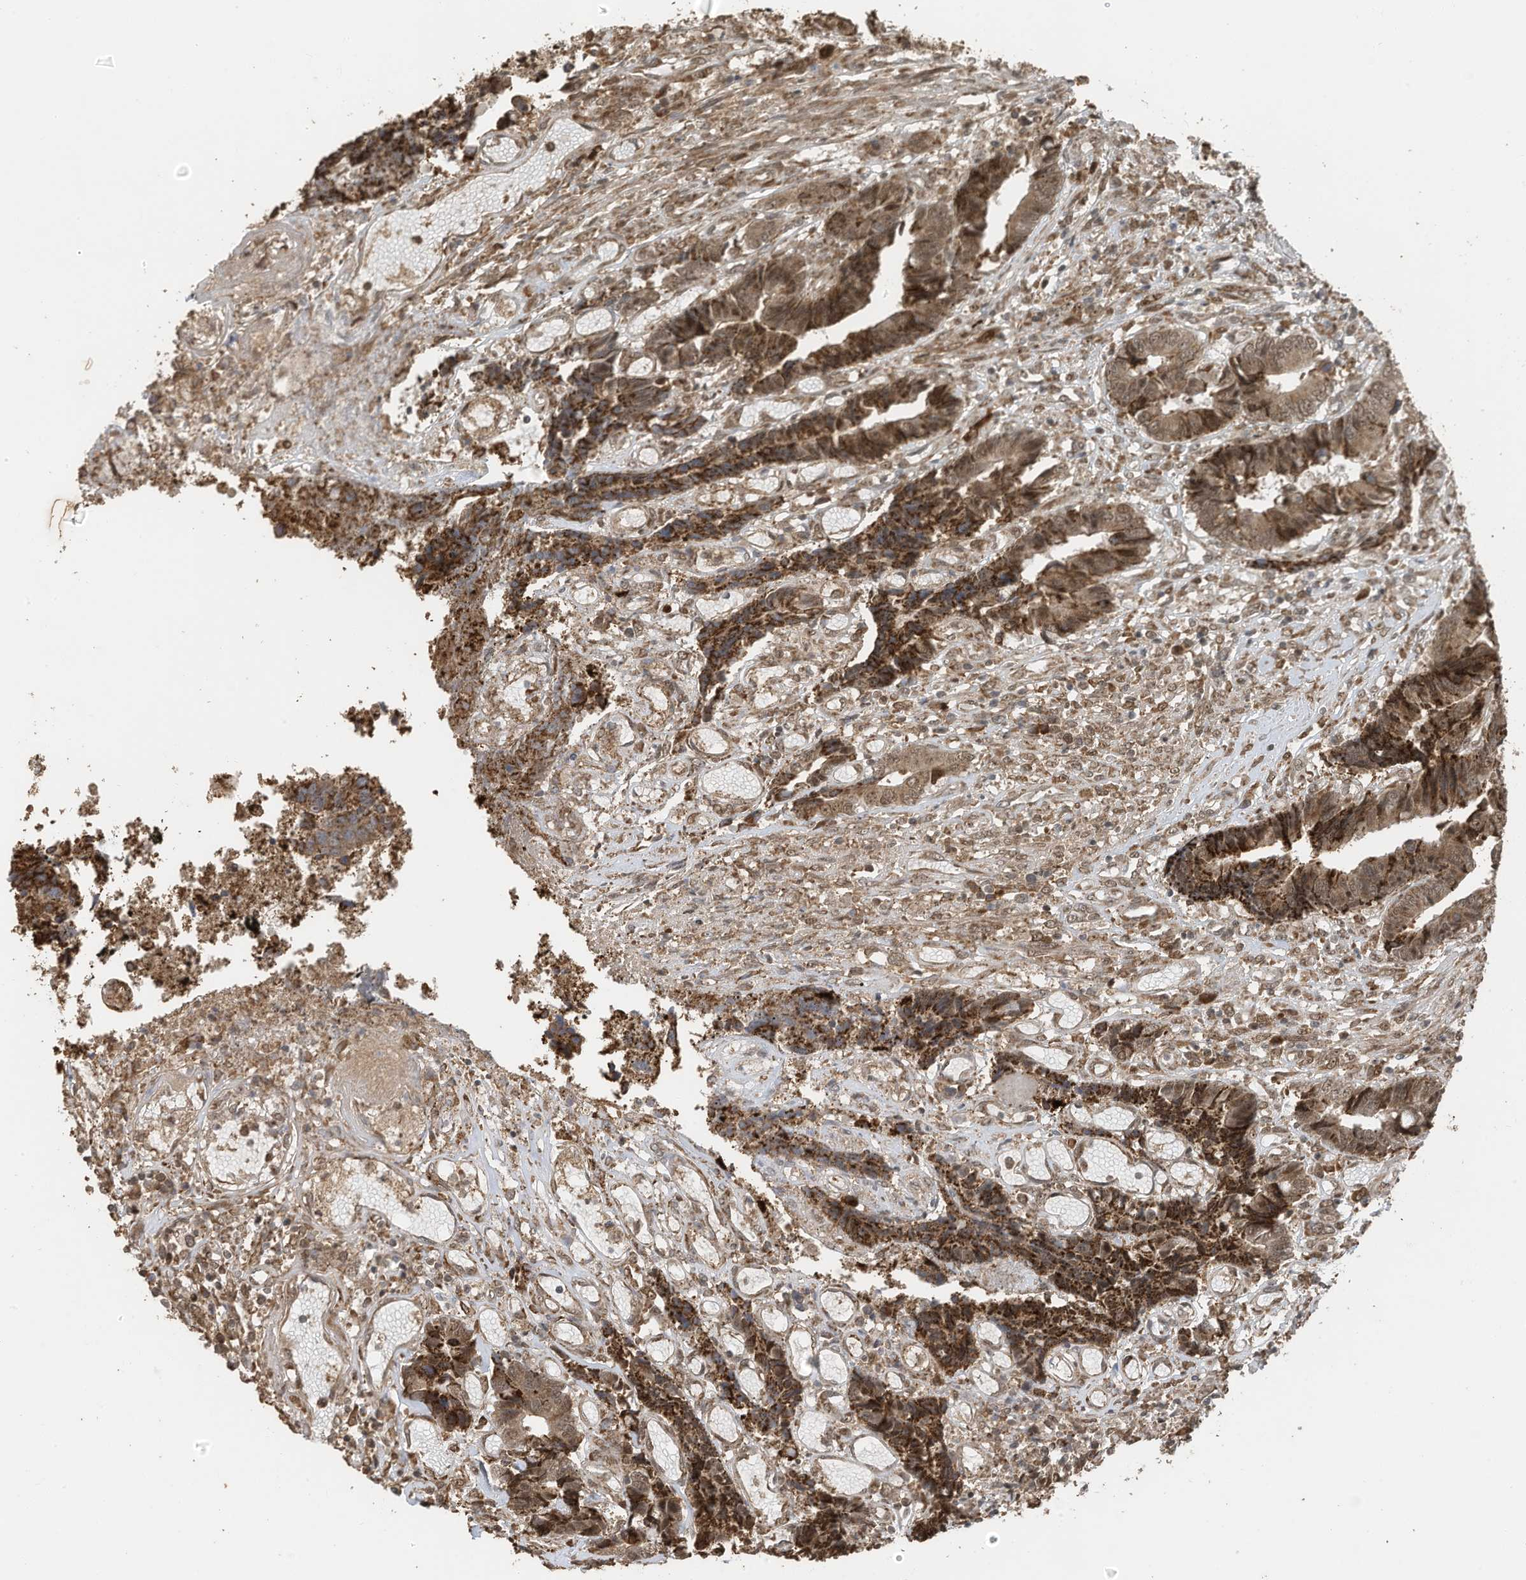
{"staining": {"intensity": "moderate", "quantity": ">75%", "location": "cytoplasmic/membranous,nuclear"}, "tissue": "colorectal cancer", "cell_type": "Tumor cells", "image_type": "cancer", "snomed": [{"axis": "morphology", "description": "Adenocarcinoma, NOS"}, {"axis": "topography", "description": "Rectum"}], "caption": "Colorectal adenocarcinoma tissue demonstrates moderate cytoplasmic/membranous and nuclear positivity in approximately >75% of tumor cells", "gene": "ERLEC1", "patient": {"sex": "male", "age": 84}}